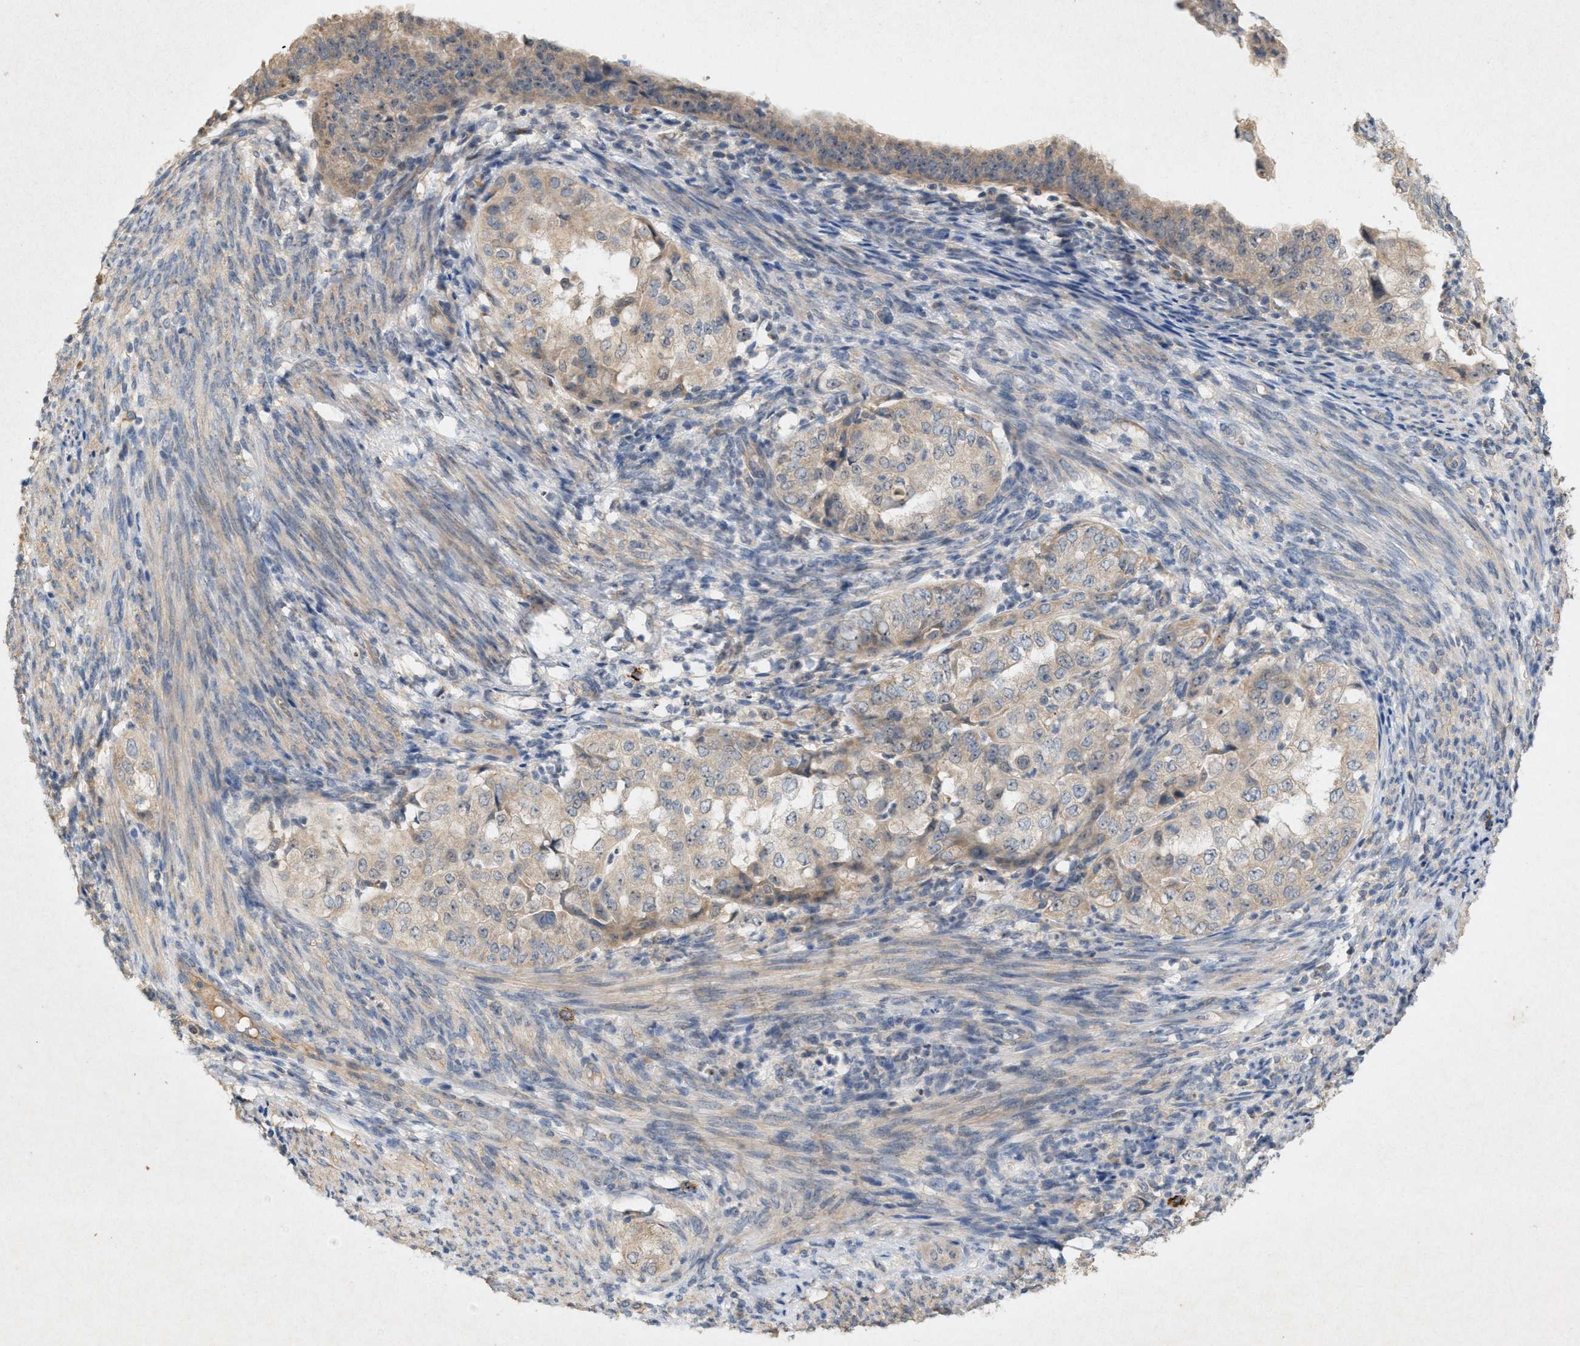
{"staining": {"intensity": "weak", "quantity": "25%-75%", "location": "cytoplasmic/membranous"}, "tissue": "endometrial cancer", "cell_type": "Tumor cells", "image_type": "cancer", "snomed": [{"axis": "morphology", "description": "Adenocarcinoma, NOS"}, {"axis": "topography", "description": "Endometrium"}], "caption": "Protein analysis of endometrial adenocarcinoma tissue shows weak cytoplasmic/membranous staining in approximately 25%-75% of tumor cells. Ihc stains the protein in brown and the nuclei are stained blue.", "gene": "DCAF7", "patient": {"sex": "female", "age": 85}}